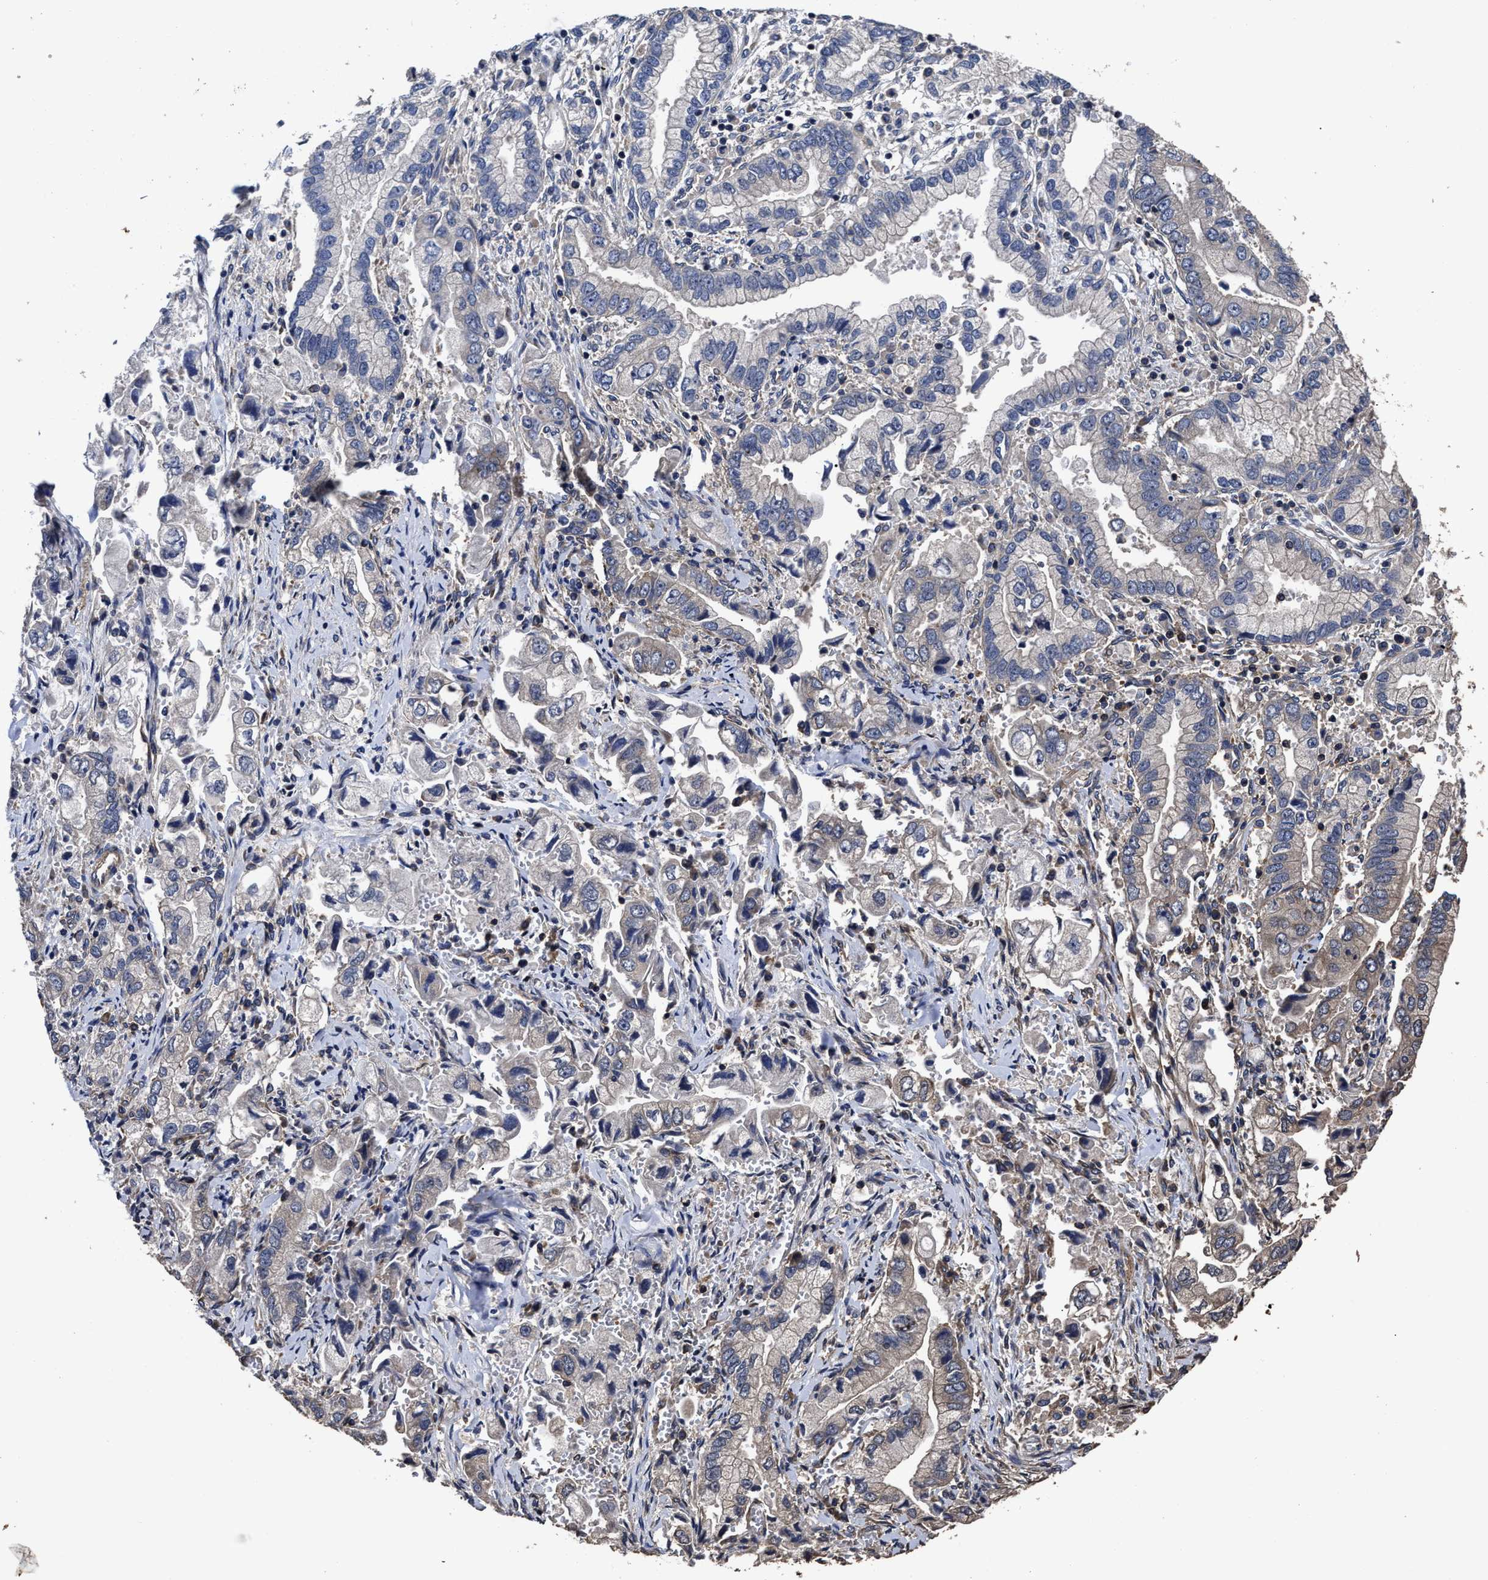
{"staining": {"intensity": "negative", "quantity": "none", "location": "none"}, "tissue": "stomach cancer", "cell_type": "Tumor cells", "image_type": "cancer", "snomed": [{"axis": "morphology", "description": "Normal tissue, NOS"}, {"axis": "morphology", "description": "Adenocarcinoma, NOS"}, {"axis": "topography", "description": "Stomach"}], "caption": "A high-resolution image shows IHC staining of stomach cancer, which reveals no significant expression in tumor cells.", "gene": "AVEN", "patient": {"sex": "male", "age": 62}}